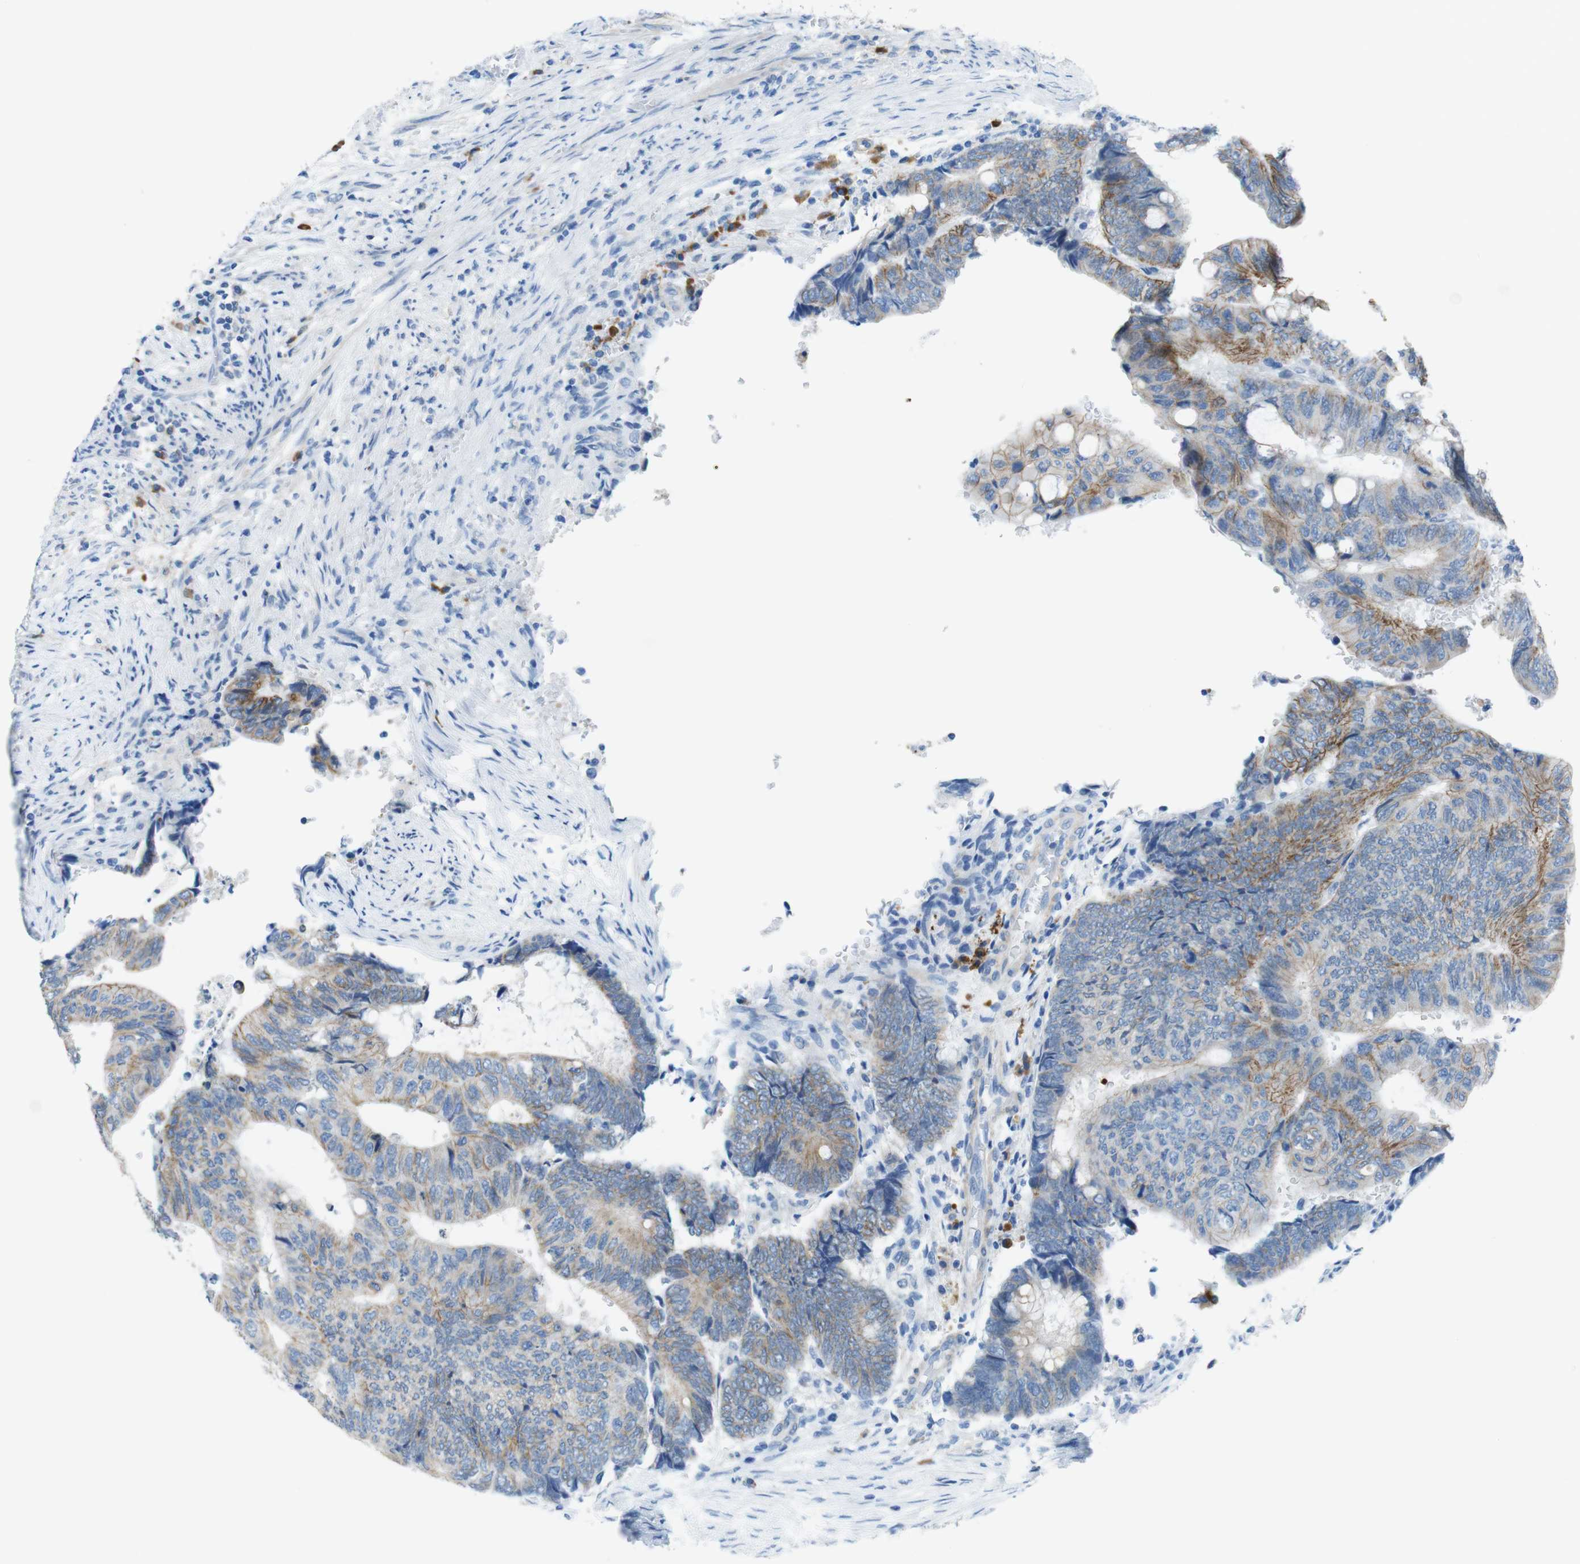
{"staining": {"intensity": "moderate", "quantity": "<25%", "location": "cytoplasmic/membranous"}, "tissue": "colorectal cancer", "cell_type": "Tumor cells", "image_type": "cancer", "snomed": [{"axis": "morphology", "description": "Normal tissue, NOS"}, {"axis": "morphology", "description": "Adenocarcinoma, NOS"}, {"axis": "topography", "description": "Rectum"}, {"axis": "topography", "description": "Peripheral nerve tissue"}], "caption": "Protein staining shows moderate cytoplasmic/membranous expression in about <25% of tumor cells in colorectal cancer (adenocarcinoma). (Stains: DAB in brown, nuclei in blue, Microscopy: brightfield microscopy at high magnification).", "gene": "CLMN", "patient": {"sex": "male", "age": 92}}